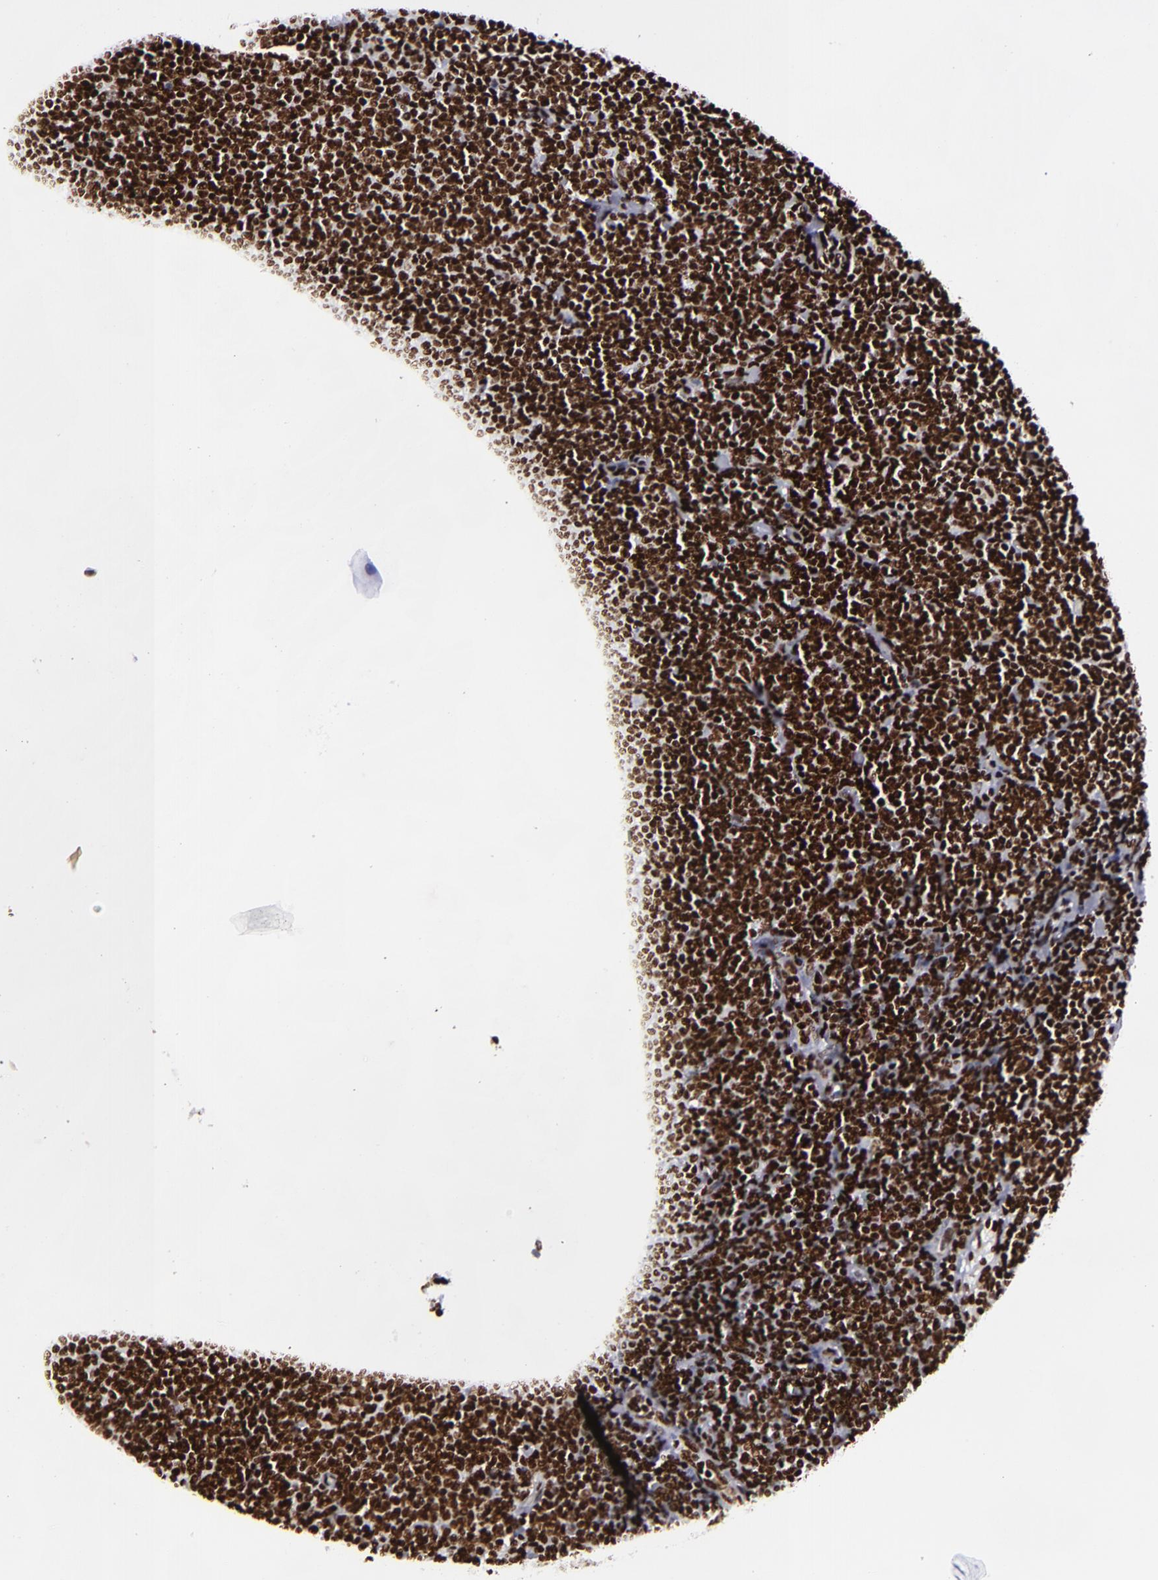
{"staining": {"intensity": "strong", "quantity": ">75%", "location": "nuclear"}, "tissue": "lymphoma", "cell_type": "Tumor cells", "image_type": "cancer", "snomed": [{"axis": "morphology", "description": "Malignant lymphoma, non-Hodgkin's type, Low grade"}, {"axis": "topography", "description": "Lymph node"}], "caption": "Strong nuclear positivity is present in about >75% of tumor cells in lymphoma. The staining was performed using DAB (3,3'-diaminobenzidine) to visualize the protein expression in brown, while the nuclei were stained in blue with hematoxylin (Magnification: 20x).", "gene": "SAFB", "patient": {"sex": "male", "age": 65}}